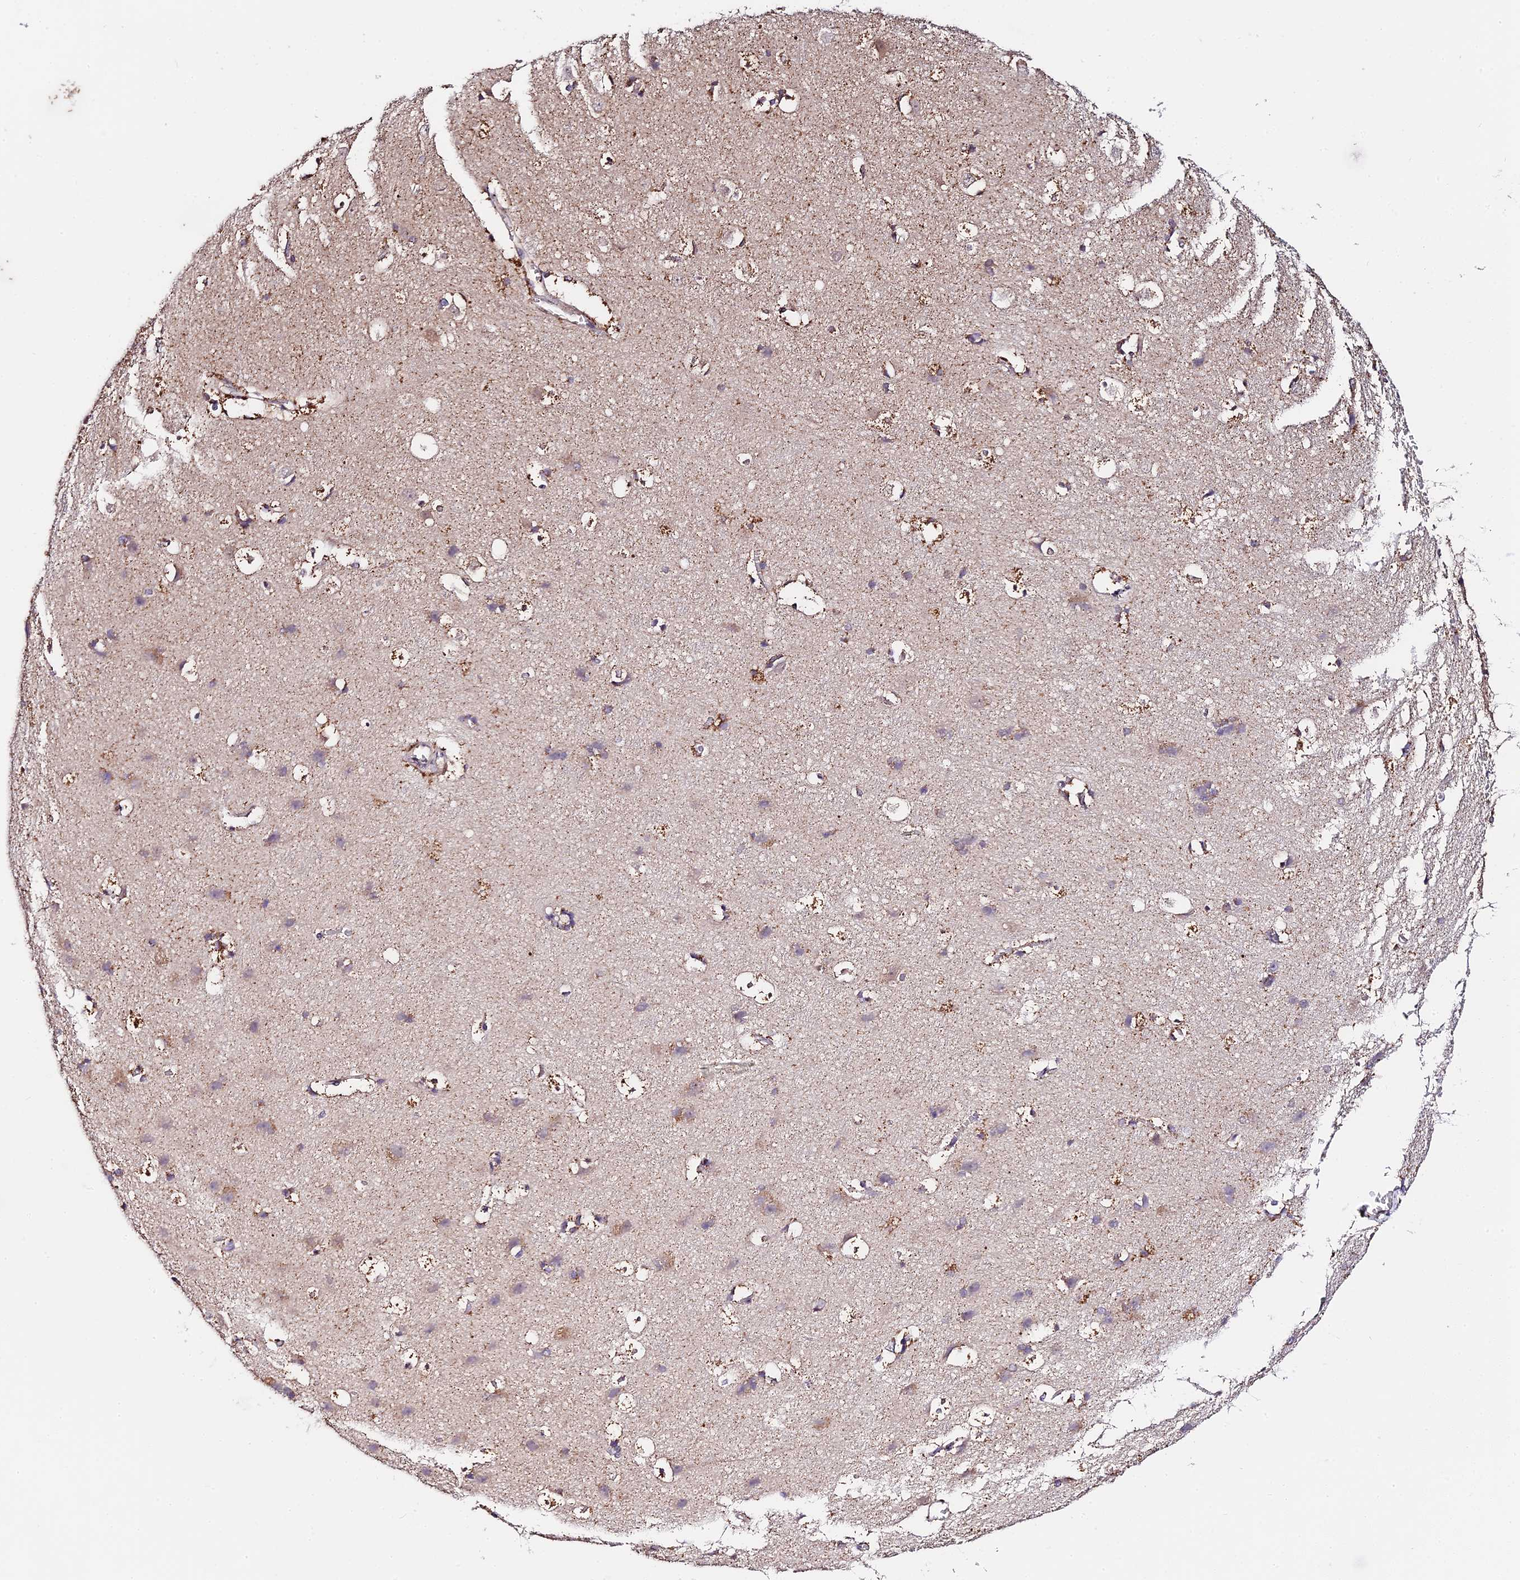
{"staining": {"intensity": "moderate", "quantity": ">75%", "location": "cytoplasmic/membranous"}, "tissue": "cerebral cortex", "cell_type": "Endothelial cells", "image_type": "normal", "snomed": [{"axis": "morphology", "description": "Normal tissue, NOS"}, {"axis": "topography", "description": "Cerebral cortex"}], "caption": "Cerebral cortex stained with DAB (3,3'-diaminobenzidine) immunohistochemistry displays medium levels of moderate cytoplasmic/membranous expression in about >75% of endothelial cells. (DAB (3,3'-diaminobenzidine) IHC with brightfield microscopy, high magnification).", "gene": "C3orf20", "patient": {"sex": "male", "age": 54}}